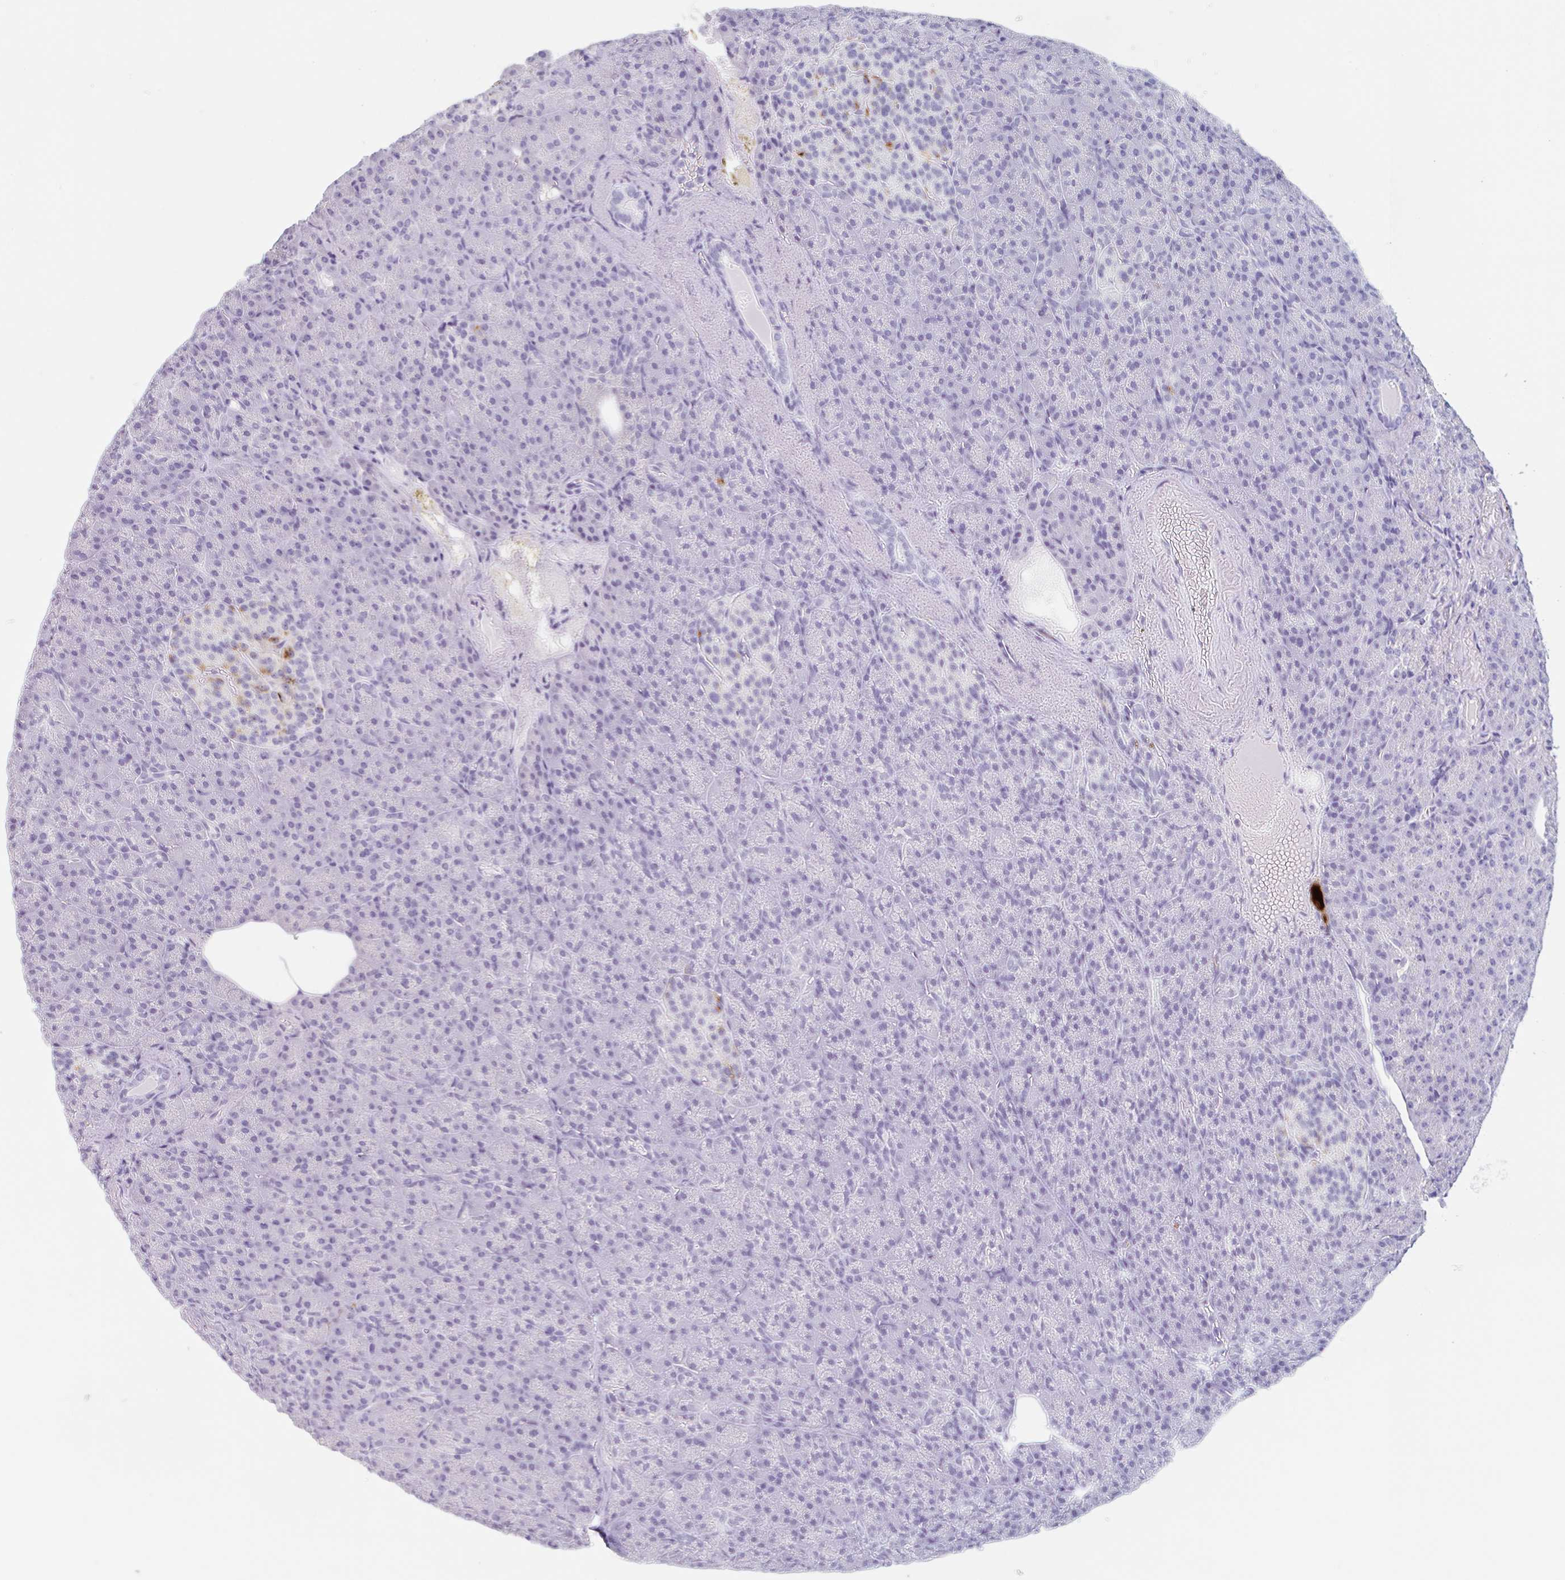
{"staining": {"intensity": "negative", "quantity": "none", "location": "none"}, "tissue": "pancreas", "cell_type": "Exocrine glandular cells", "image_type": "normal", "snomed": [{"axis": "morphology", "description": "Normal tissue, NOS"}, {"axis": "topography", "description": "Pancreas"}], "caption": "The image reveals no significant expression in exocrine glandular cells of pancreas.", "gene": "EMC4", "patient": {"sex": "female", "age": 74}}